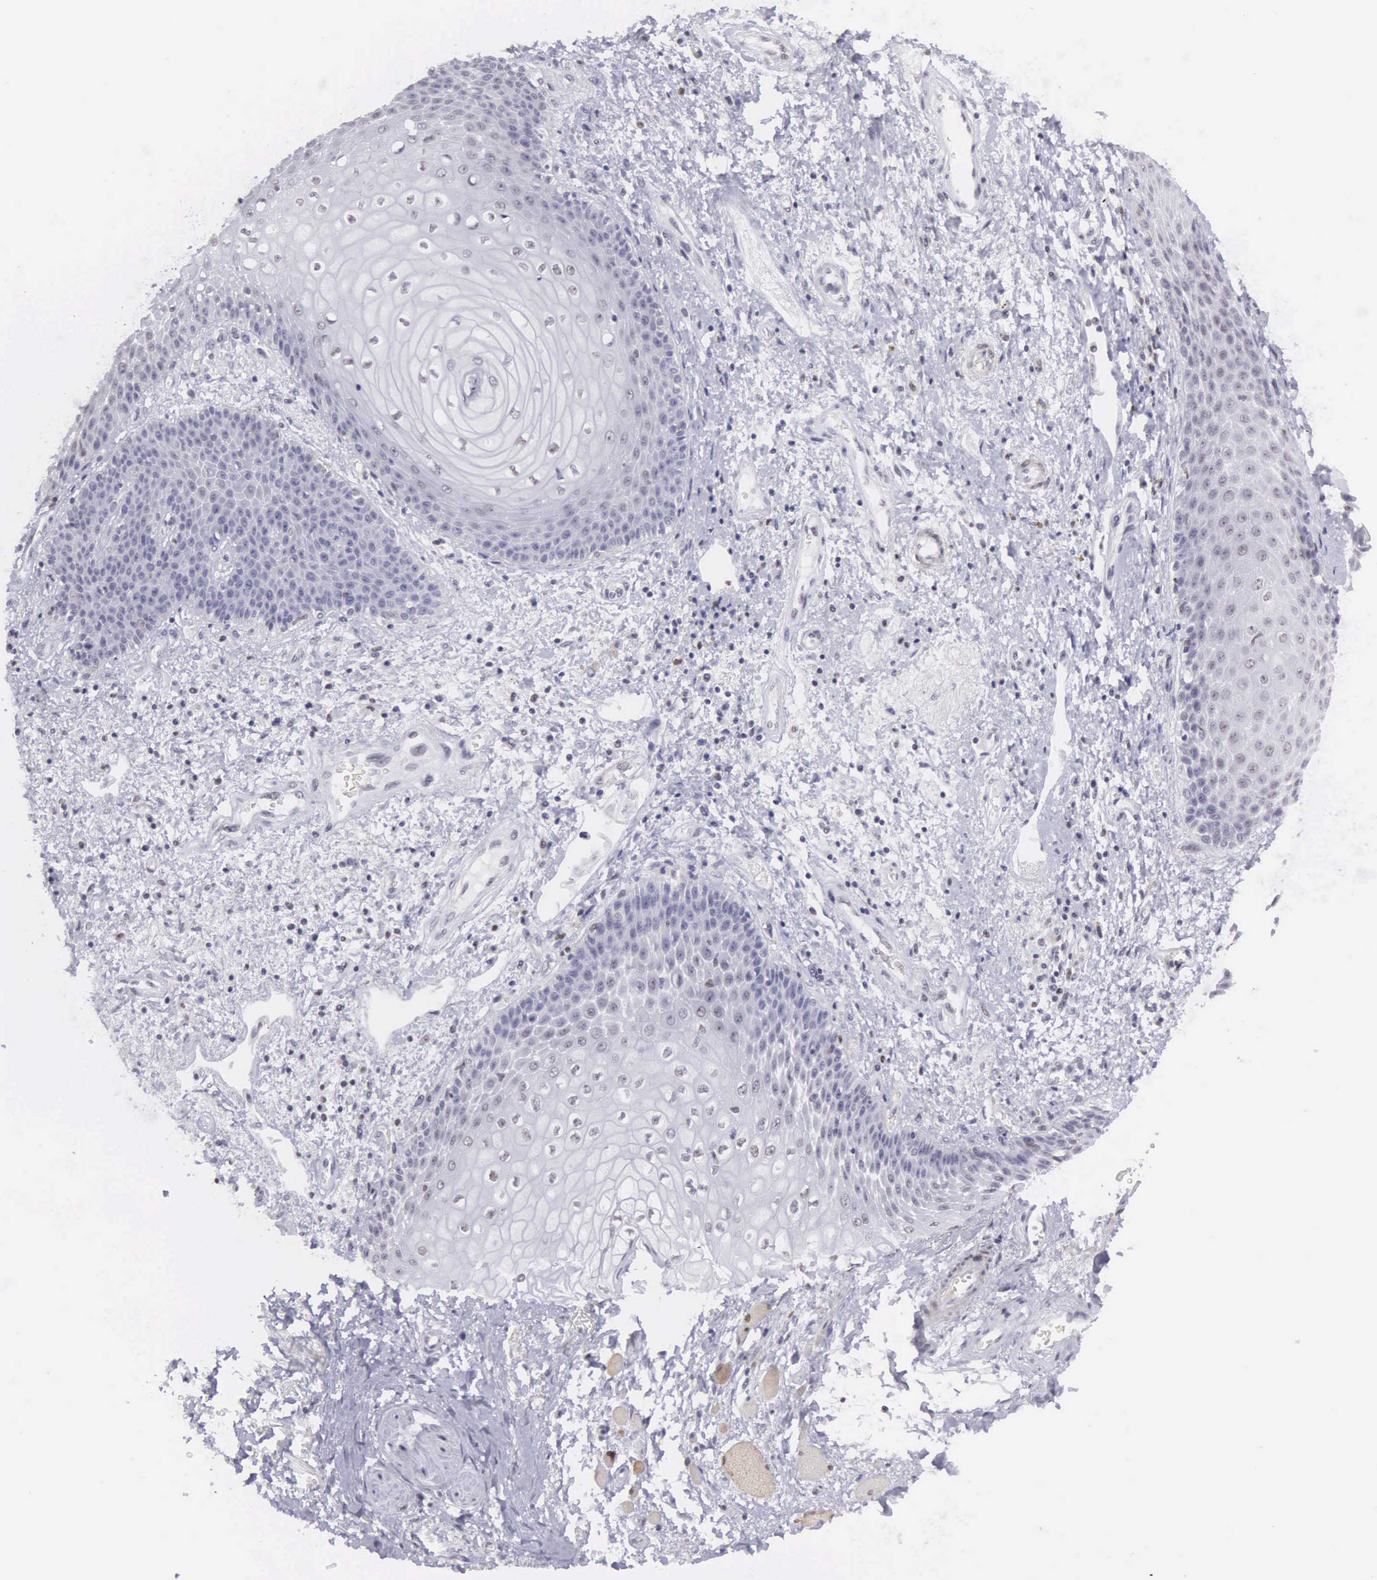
{"staining": {"intensity": "weak", "quantity": "<25%", "location": "nuclear"}, "tissue": "skin", "cell_type": "Epidermal cells", "image_type": "normal", "snomed": [{"axis": "morphology", "description": "Normal tissue, NOS"}, {"axis": "topography", "description": "Anal"}], "caption": "DAB immunohistochemical staining of benign human skin shows no significant expression in epidermal cells.", "gene": "ETV6", "patient": {"sex": "female", "age": 46}}